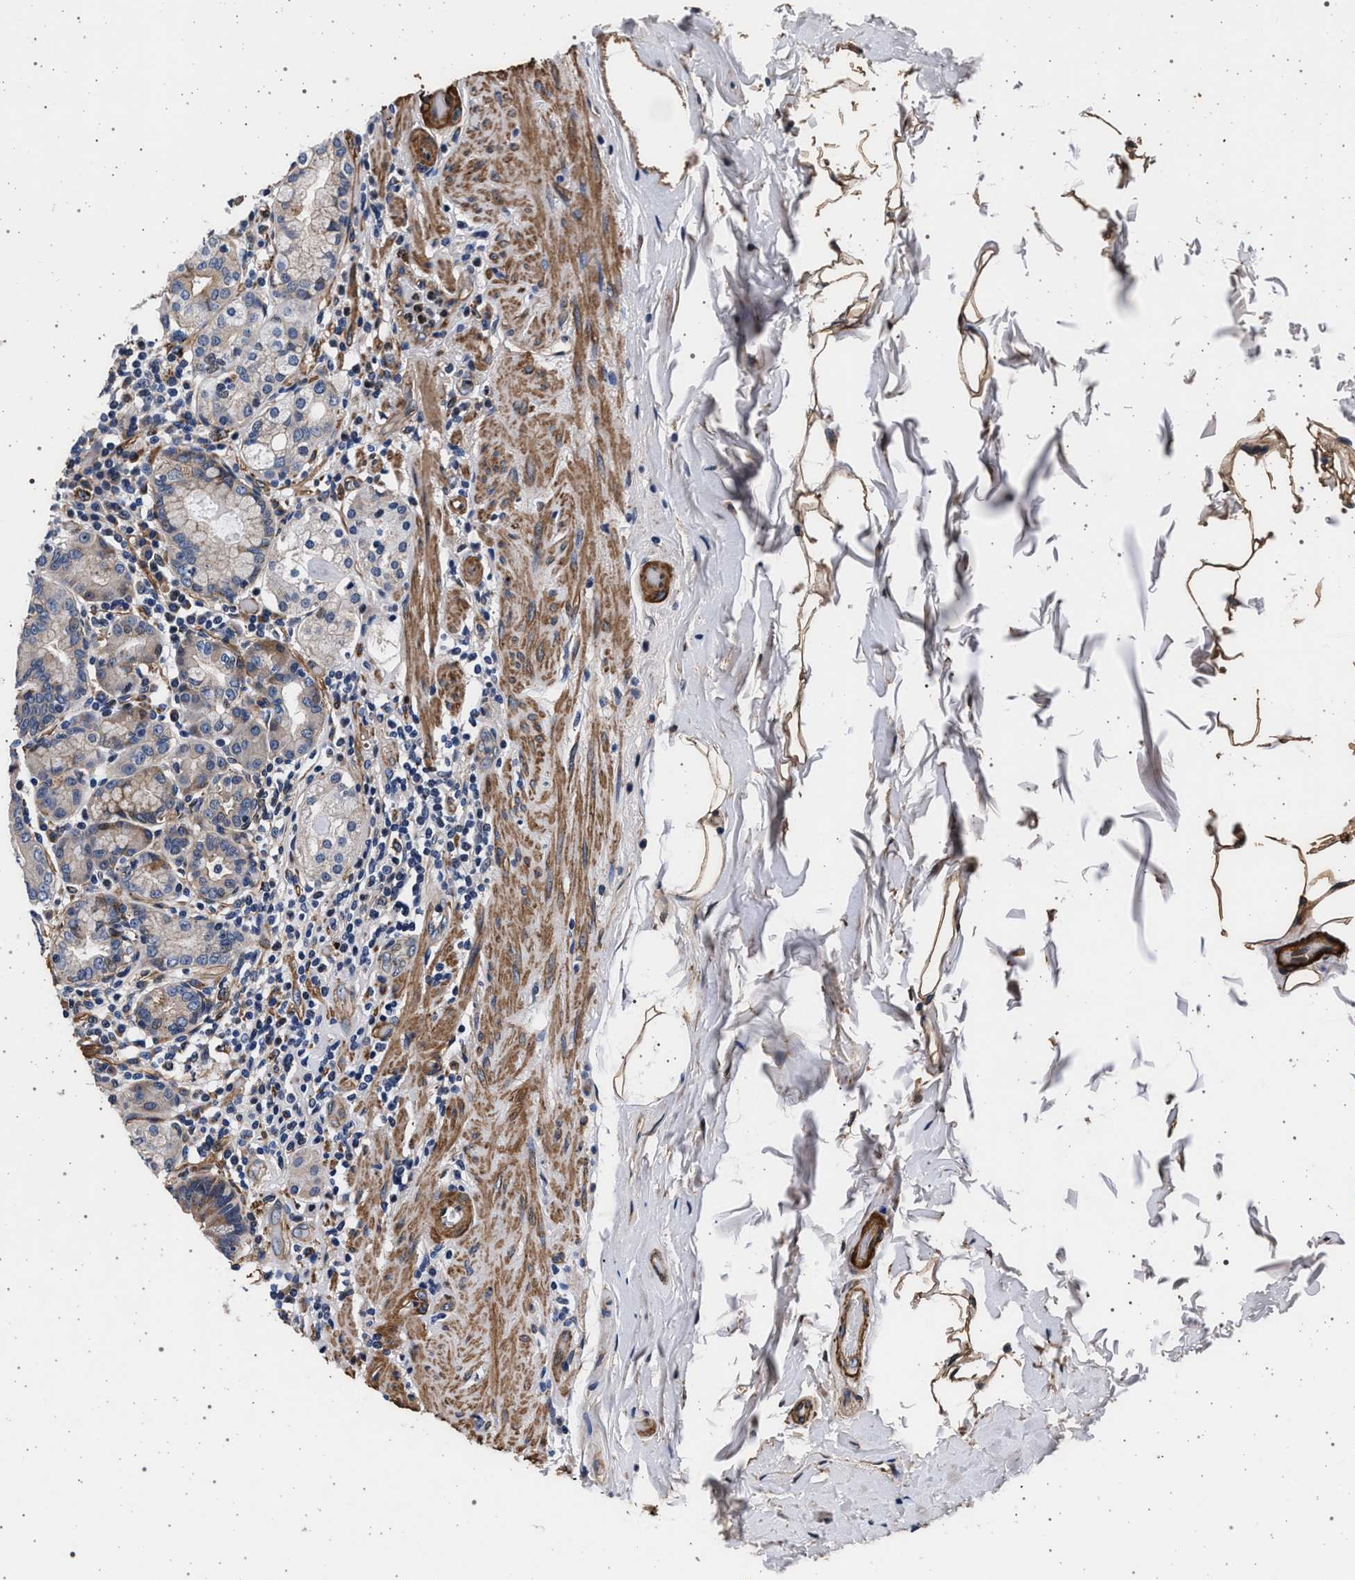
{"staining": {"intensity": "moderate", "quantity": "<25%", "location": "cytoplasmic/membranous"}, "tissue": "stomach", "cell_type": "Glandular cells", "image_type": "normal", "snomed": [{"axis": "morphology", "description": "Normal tissue, NOS"}, {"axis": "topography", "description": "Stomach, lower"}], "caption": "Moderate cytoplasmic/membranous positivity is appreciated in approximately <25% of glandular cells in unremarkable stomach. The staining was performed using DAB to visualize the protein expression in brown, while the nuclei were stained in blue with hematoxylin (Magnification: 20x).", "gene": "KCNK6", "patient": {"sex": "female", "age": 76}}